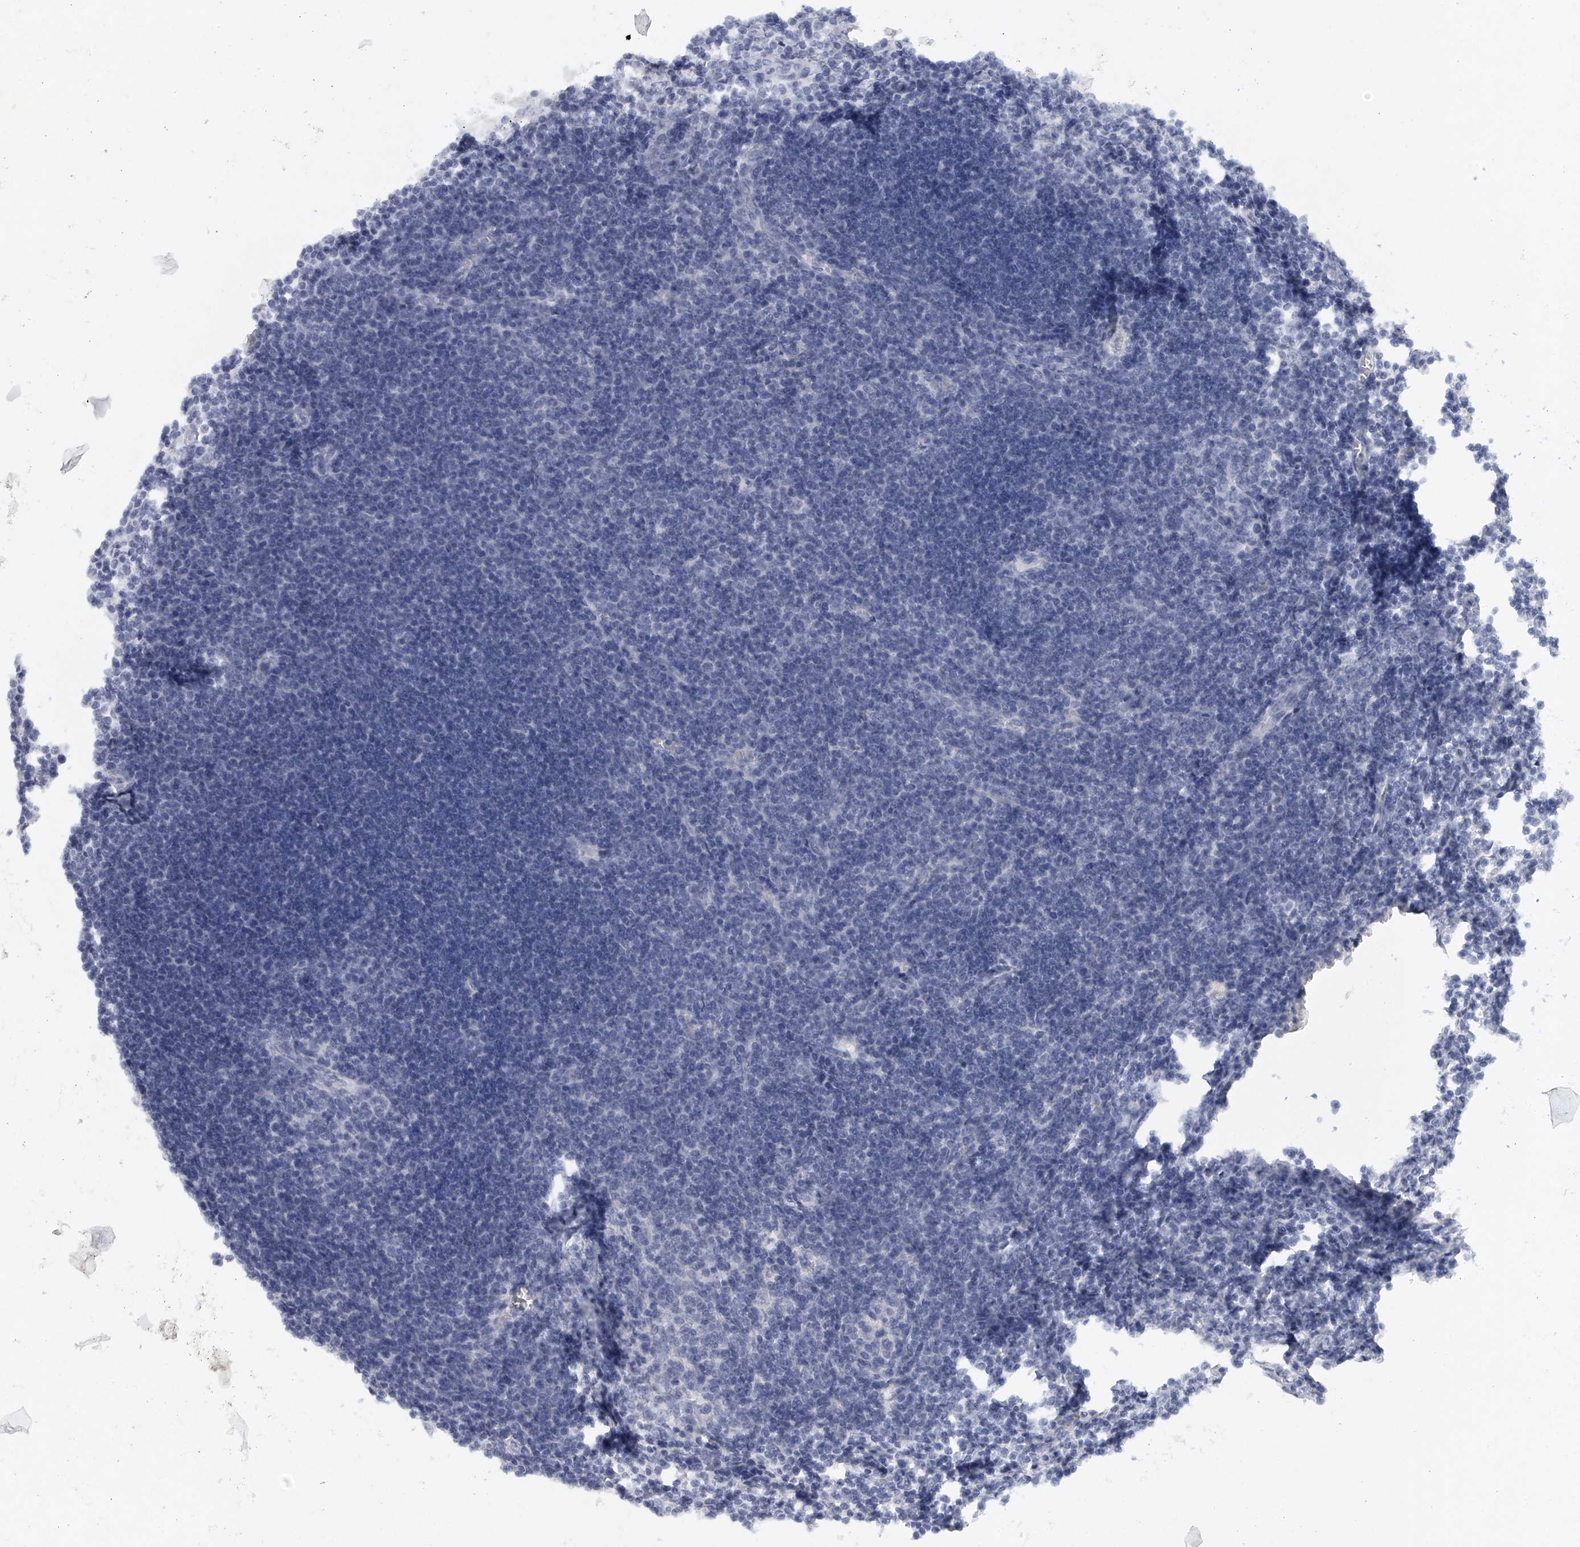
{"staining": {"intensity": "negative", "quantity": "none", "location": "none"}, "tissue": "lymph node", "cell_type": "Germinal center cells", "image_type": "normal", "snomed": [{"axis": "morphology", "description": "Normal tissue, NOS"}, {"axis": "morphology", "description": "Malignant melanoma, Metastatic site"}, {"axis": "topography", "description": "Lymph node"}], "caption": "DAB immunohistochemical staining of unremarkable lymph node reveals no significant staining in germinal center cells.", "gene": "FAT2", "patient": {"sex": "male", "age": 41}}